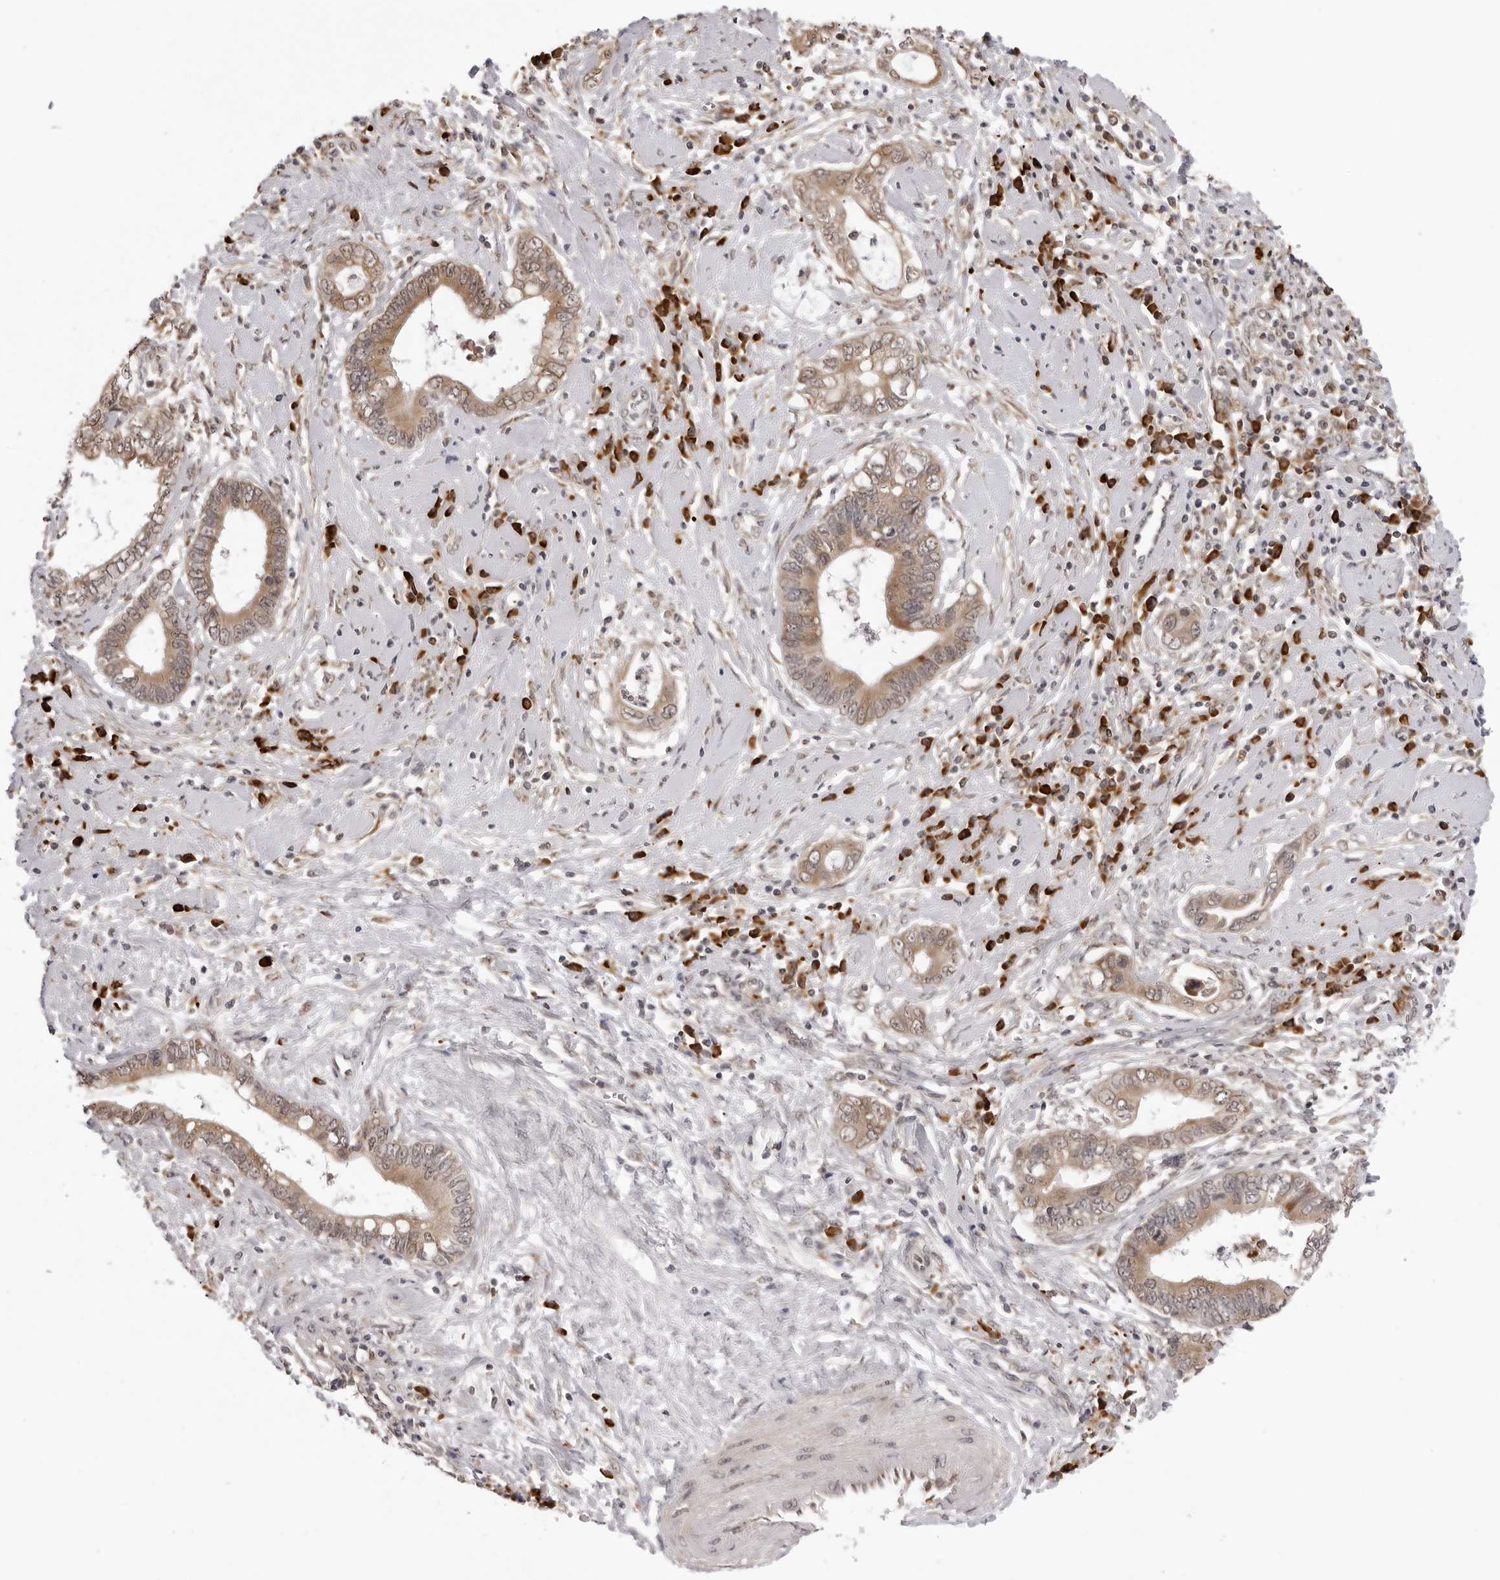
{"staining": {"intensity": "moderate", "quantity": ">75%", "location": "cytoplasmic/membranous"}, "tissue": "cervical cancer", "cell_type": "Tumor cells", "image_type": "cancer", "snomed": [{"axis": "morphology", "description": "Adenocarcinoma, NOS"}, {"axis": "topography", "description": "Cervix"}], "caption": "Cervical cancer (adenocarcinoma) stained with a brown dye exhibits moderate cytoplasmic/membranous positive positivity in about >75% of tumor cells.", "gene": "ZC3H11A", "patient": {"sex": "female", "age": 44}}